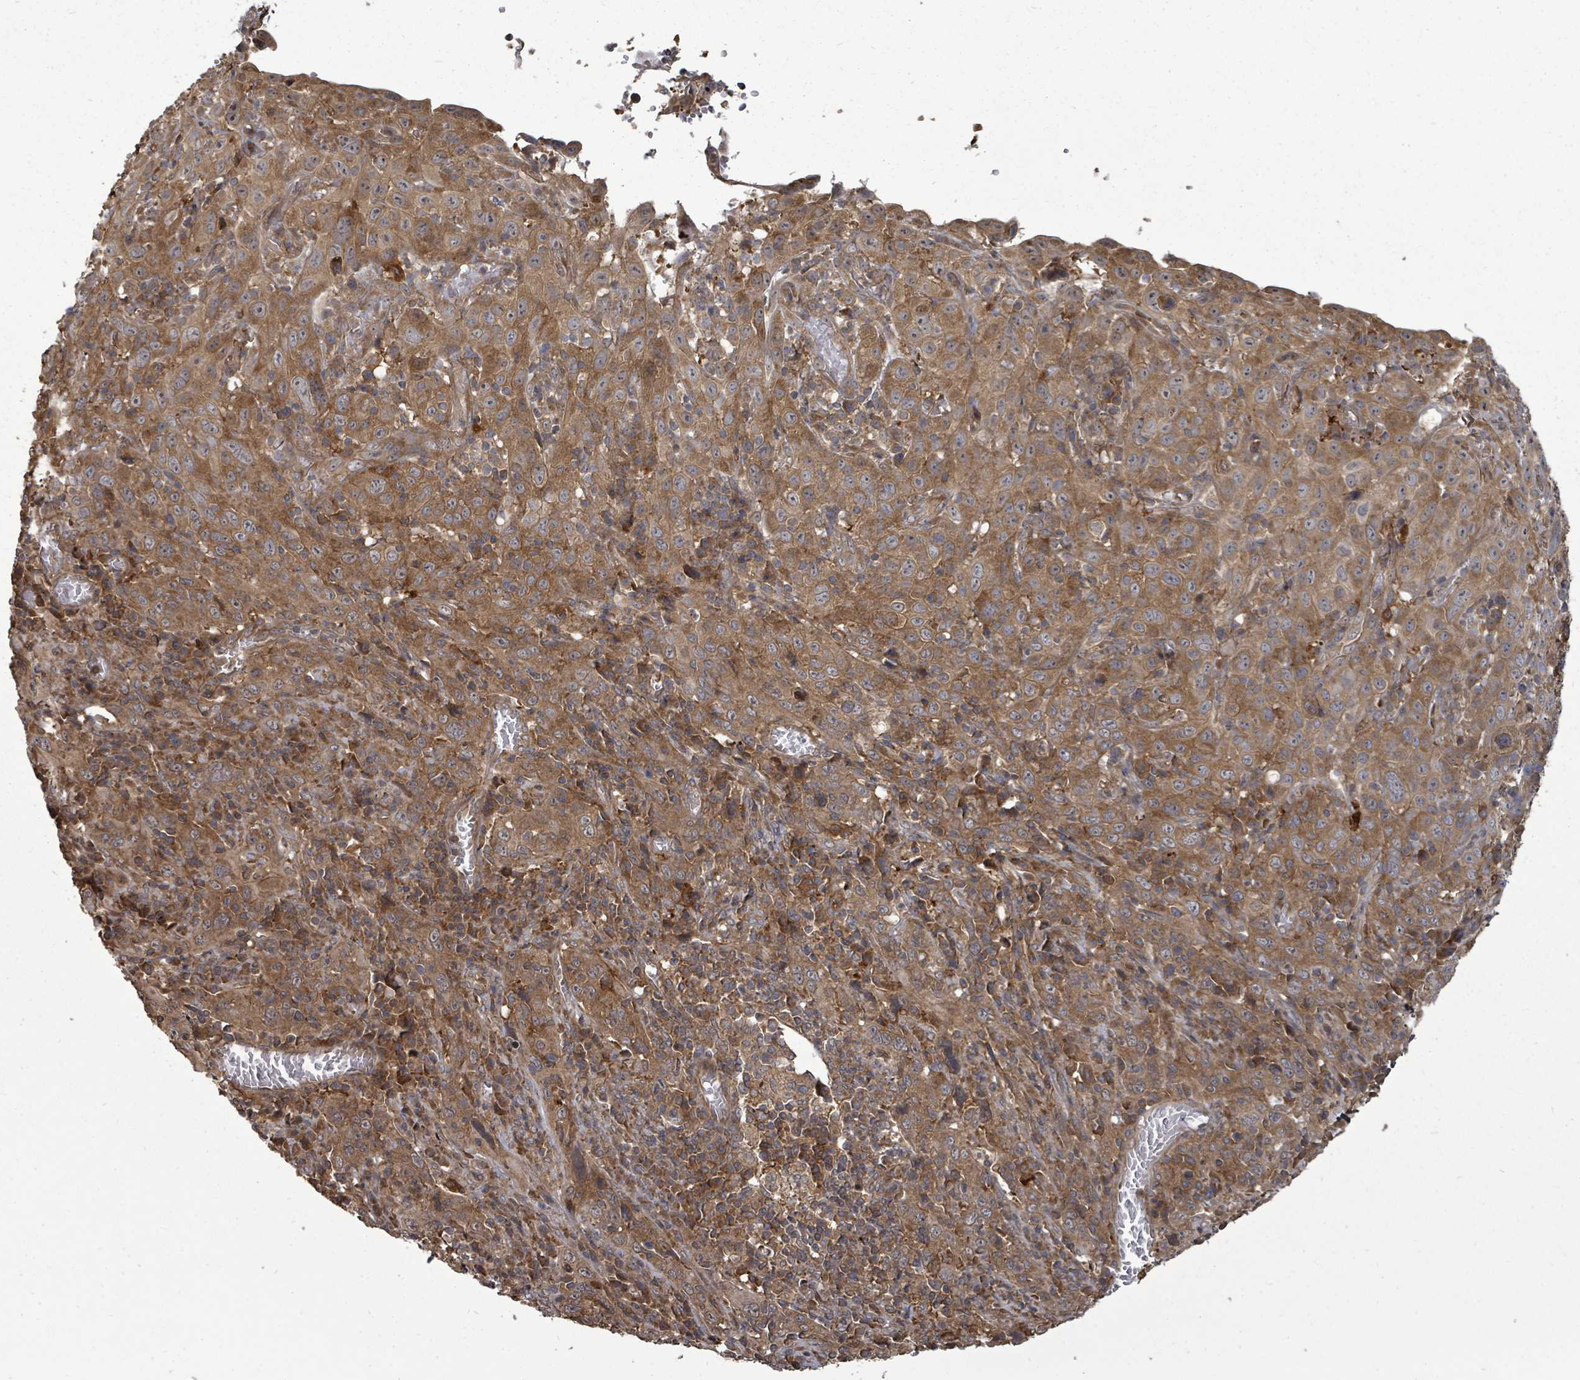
{"staining": {"intensity": "moderate", "quantity": ">75%", "location": "cytoplasmic/membranous"}, "tissue": "cervical cancer", "cell_type": "Tumor cells", "image_type": "cancer", "snomed": [{"axis": "morphology", "description": "Squamous cell carcinoma, NOS"}, {"axis": "topography", "description": "Cervix"}], "caption": "DAB immunohistochemical staining of human cervical cancer (squamous cell carcinoma) shows moderate cytoplasmic/membranous protein staining in about >75% of tumor cells.", "gene": "EIF3C", "patient": {"sex": "female", "age": 46}}